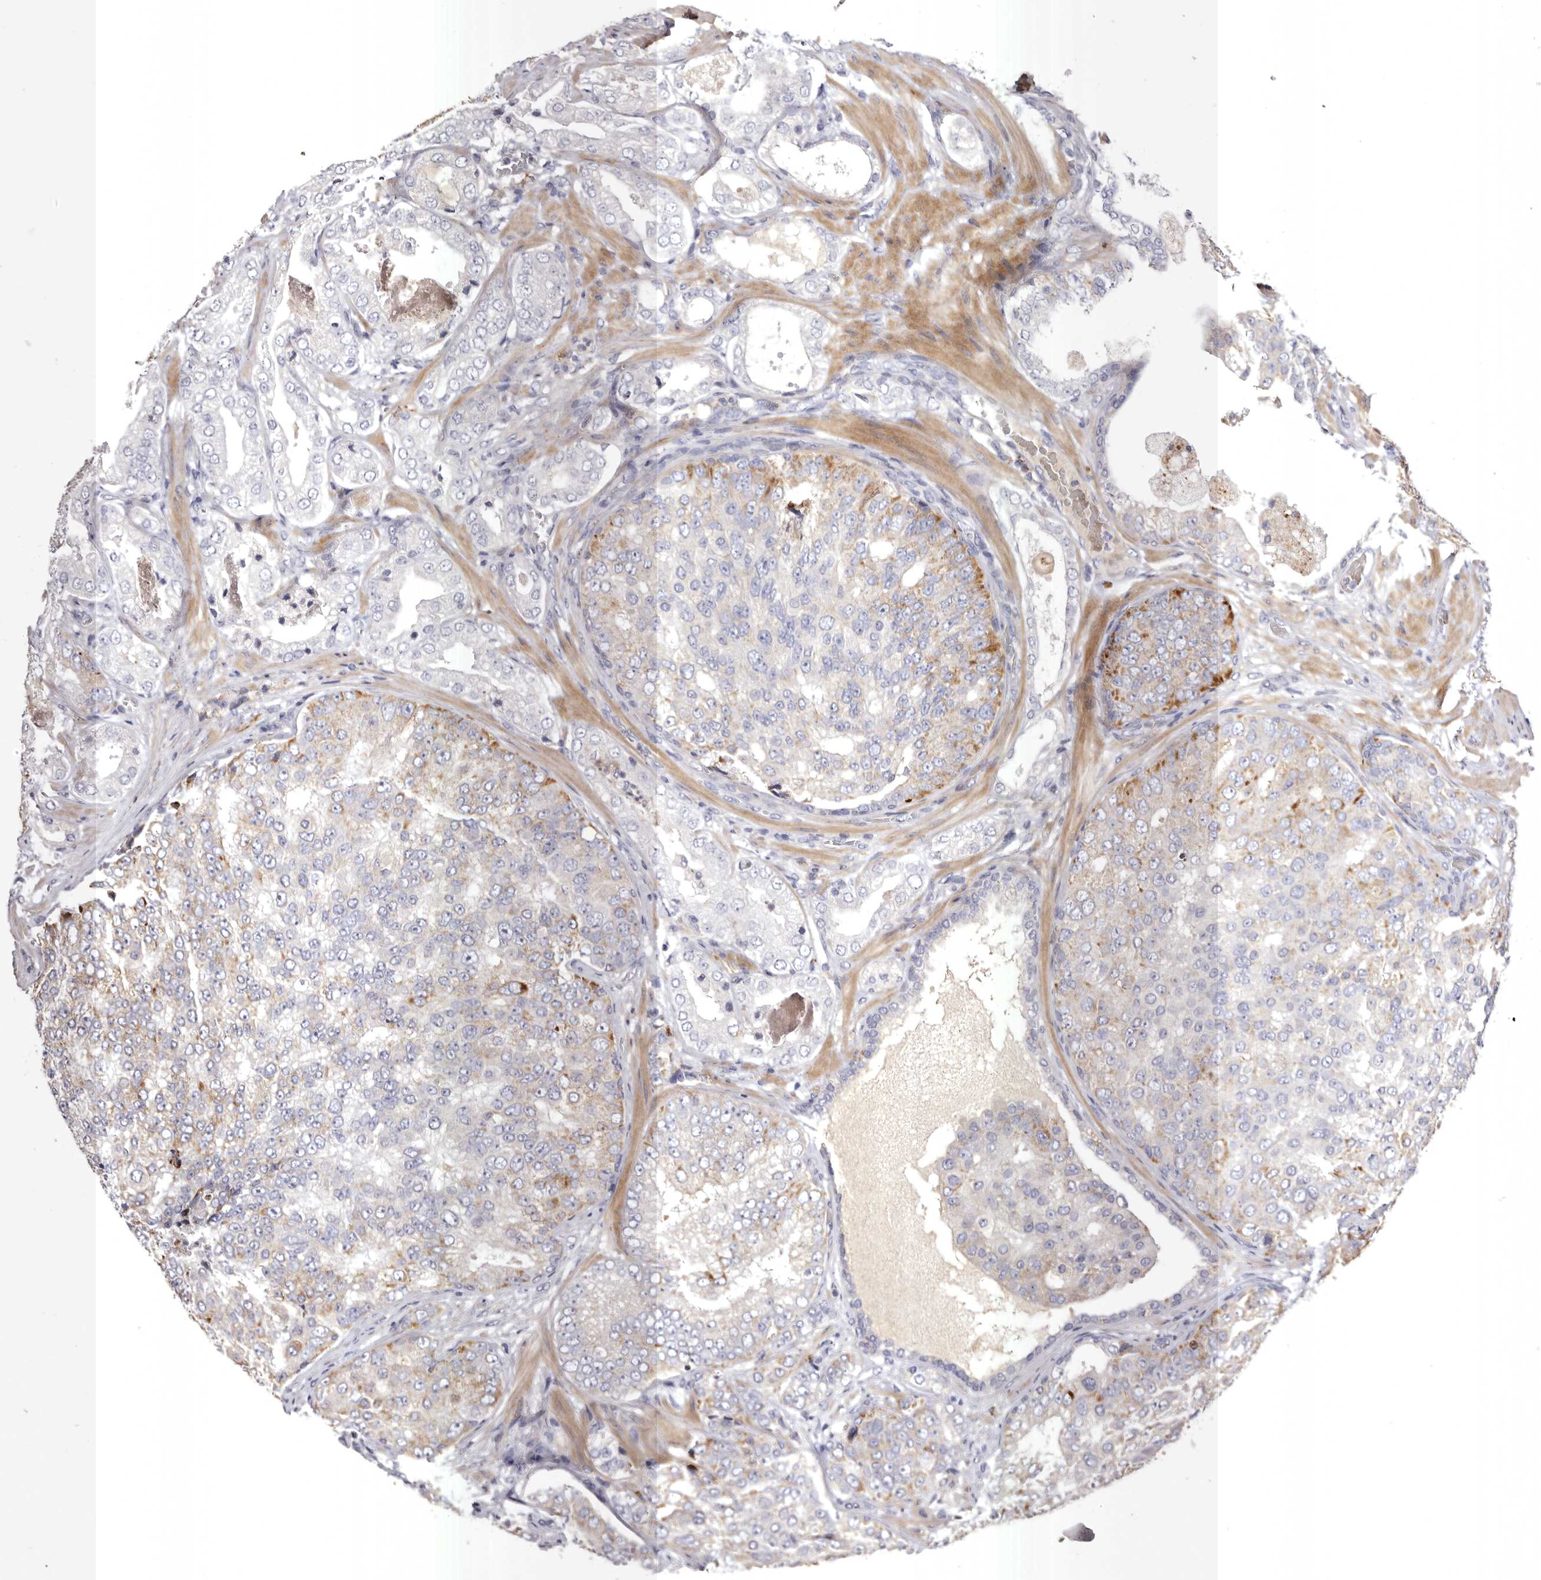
{"staining": {"intensity": "moderate", "quantity": "<25%", "location": "cytoplasmic/membranous"}, "tissue": "prostate cancer", "cell_type": "Tumor cells", "image_type": "cancer", "snomed": [{"axis": "morphology", "description": "Adenocarcinoma, High grade"}, {"axis": "topography", "description": "Prostate"}], "caption": "Prostate adenocarcinoma (high-grade) stained with DAB (3,3'-diaminobenzidine) immunohistochemistry (IHC) exhibits low levels of moderate cytoplasmic/membranous staining in about <25% of tumor cells.", "gene": "S1PR5", "patient": {"sex": "male", "age": 58}}